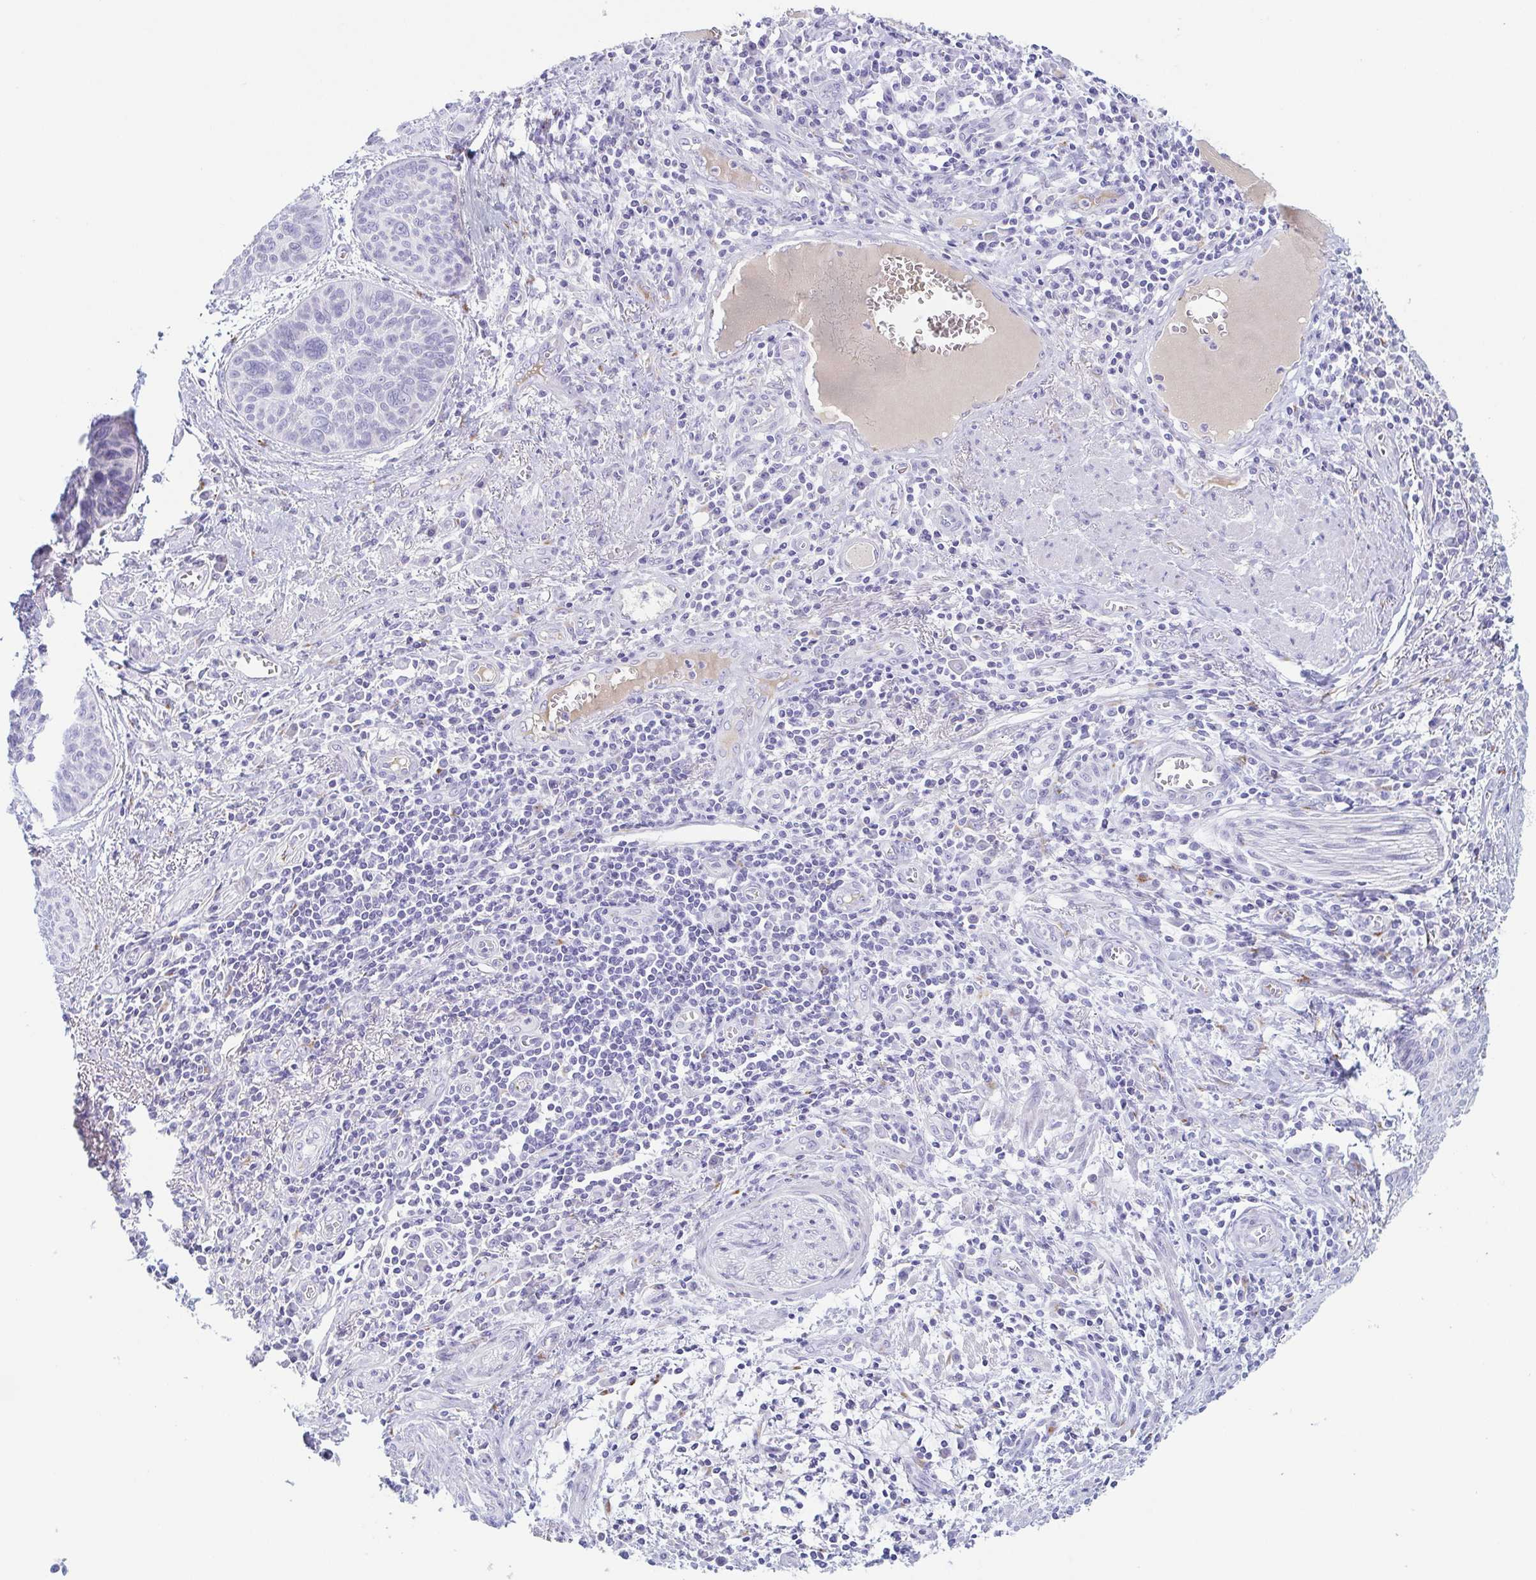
{"staining": {"intensity": "negative", "quantity": "none", "location": "none"}, "tissue": "lung cancer", "cell_type": "Tumor cells", "image_type": "cancer", "snomed": [{"axis": "morphology", "description": "Squamous cell carcinoma, NOS"}, {"axis": "topography", "description": "Lung"}], "caption": "Tumor cells are negative for protein expression in human lung cancer.", "gene": "LDLRAD1", "patient": {"sex": "male", "age": 74}}